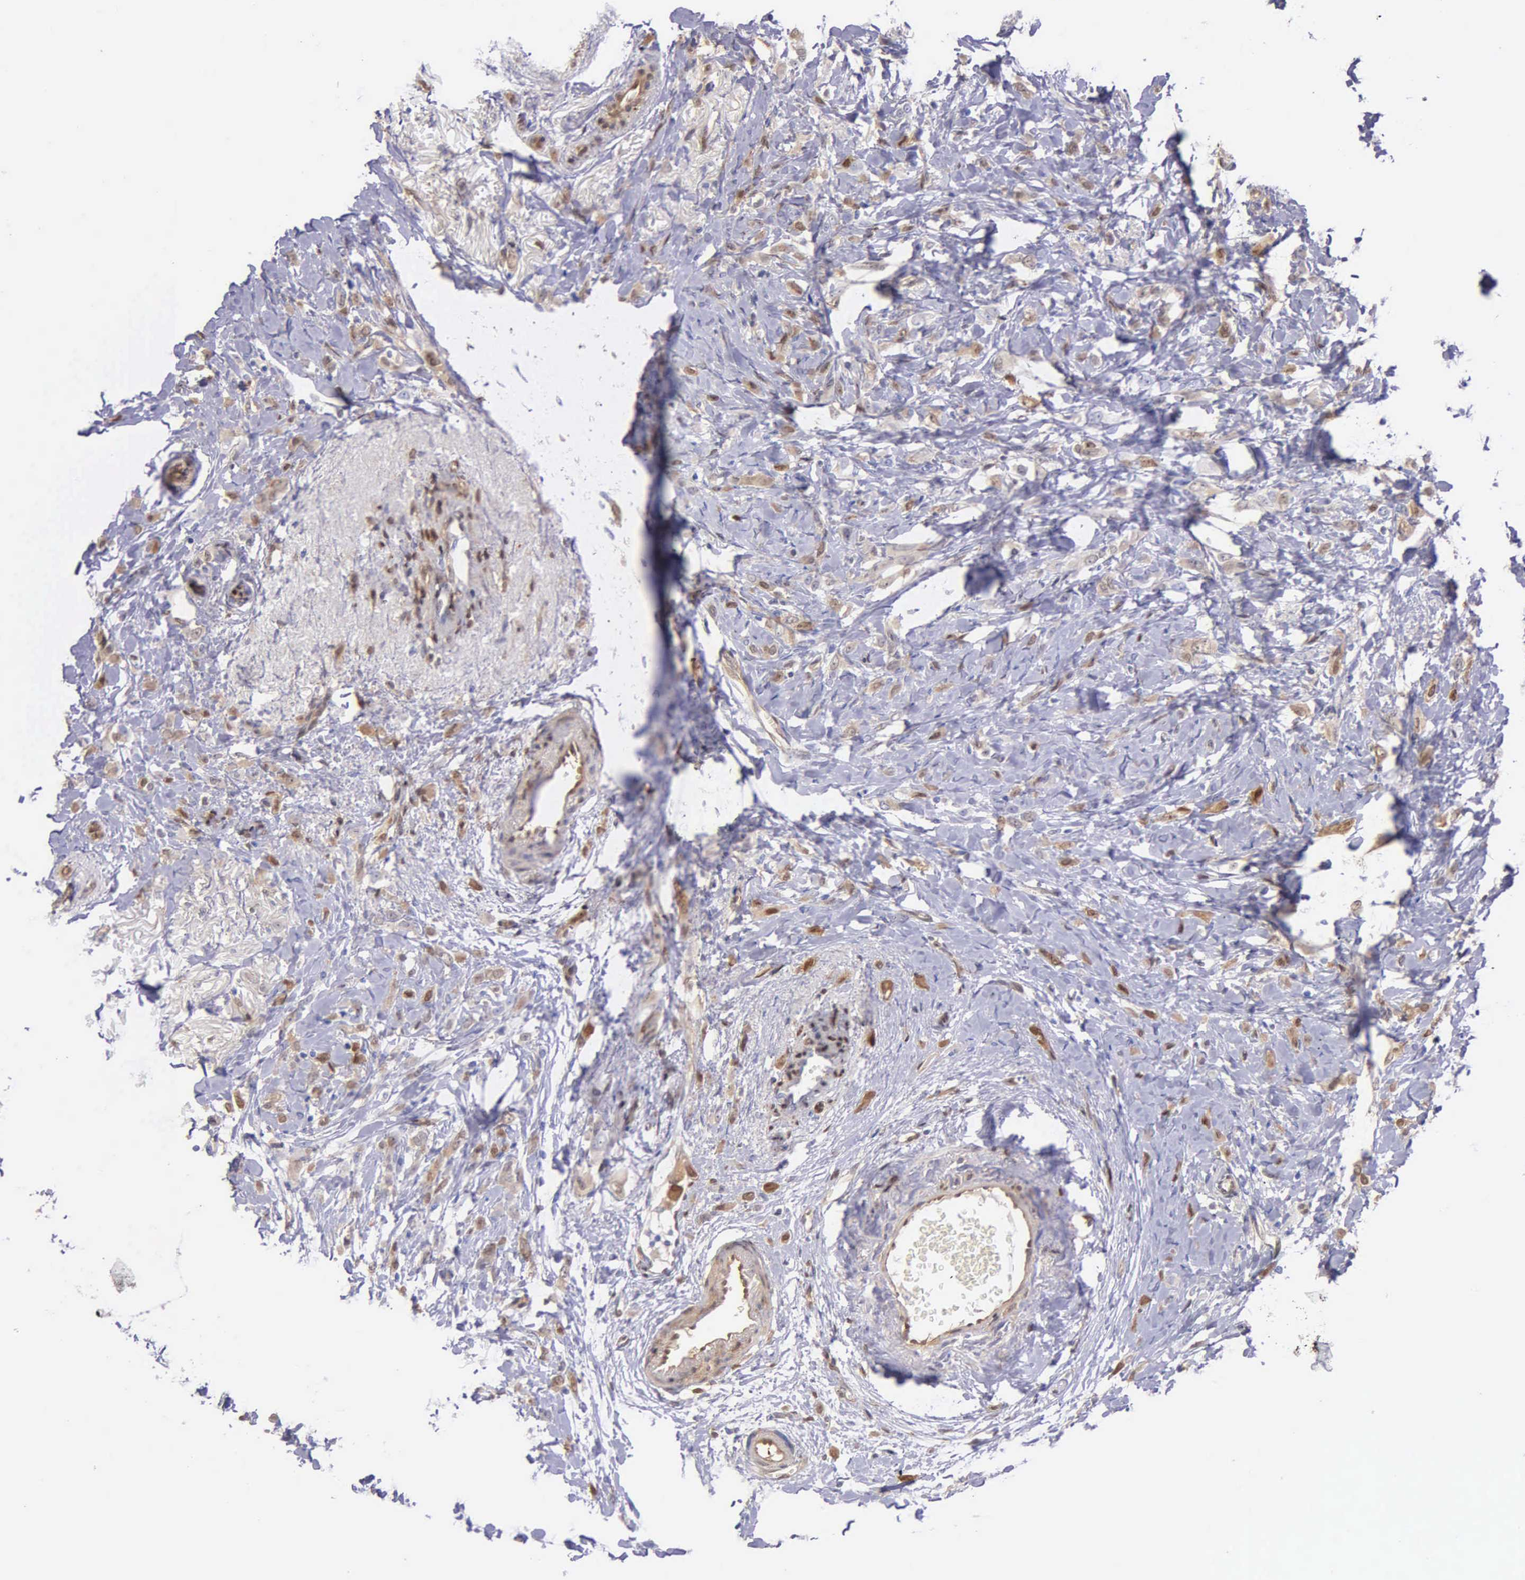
{"staining": {"intensity": "weak", "quantity": "25%-75%", "location": "cytoplasmic/membranous"}, "tissue": "breast cancer", "cell_type": "Tumor cells", "image_type": "cancer", "snomed": [{"axis": "morphology", "description": "Lobular carcinoma"}, {"axis": "topography", "description": "Breast"}], "caption": "The histopathology image displays staining of breast cancer (lobular carcinoma), revealing weak cytoplasmic/membranous protein expression (brown color) within tumor cells. (DAB (3,3'-diaminobenzidine) = brown stain, brightfield microscopy at high magnification).", "gene": "GSTT2", "patient": {"sex": "female", "age": 57}}